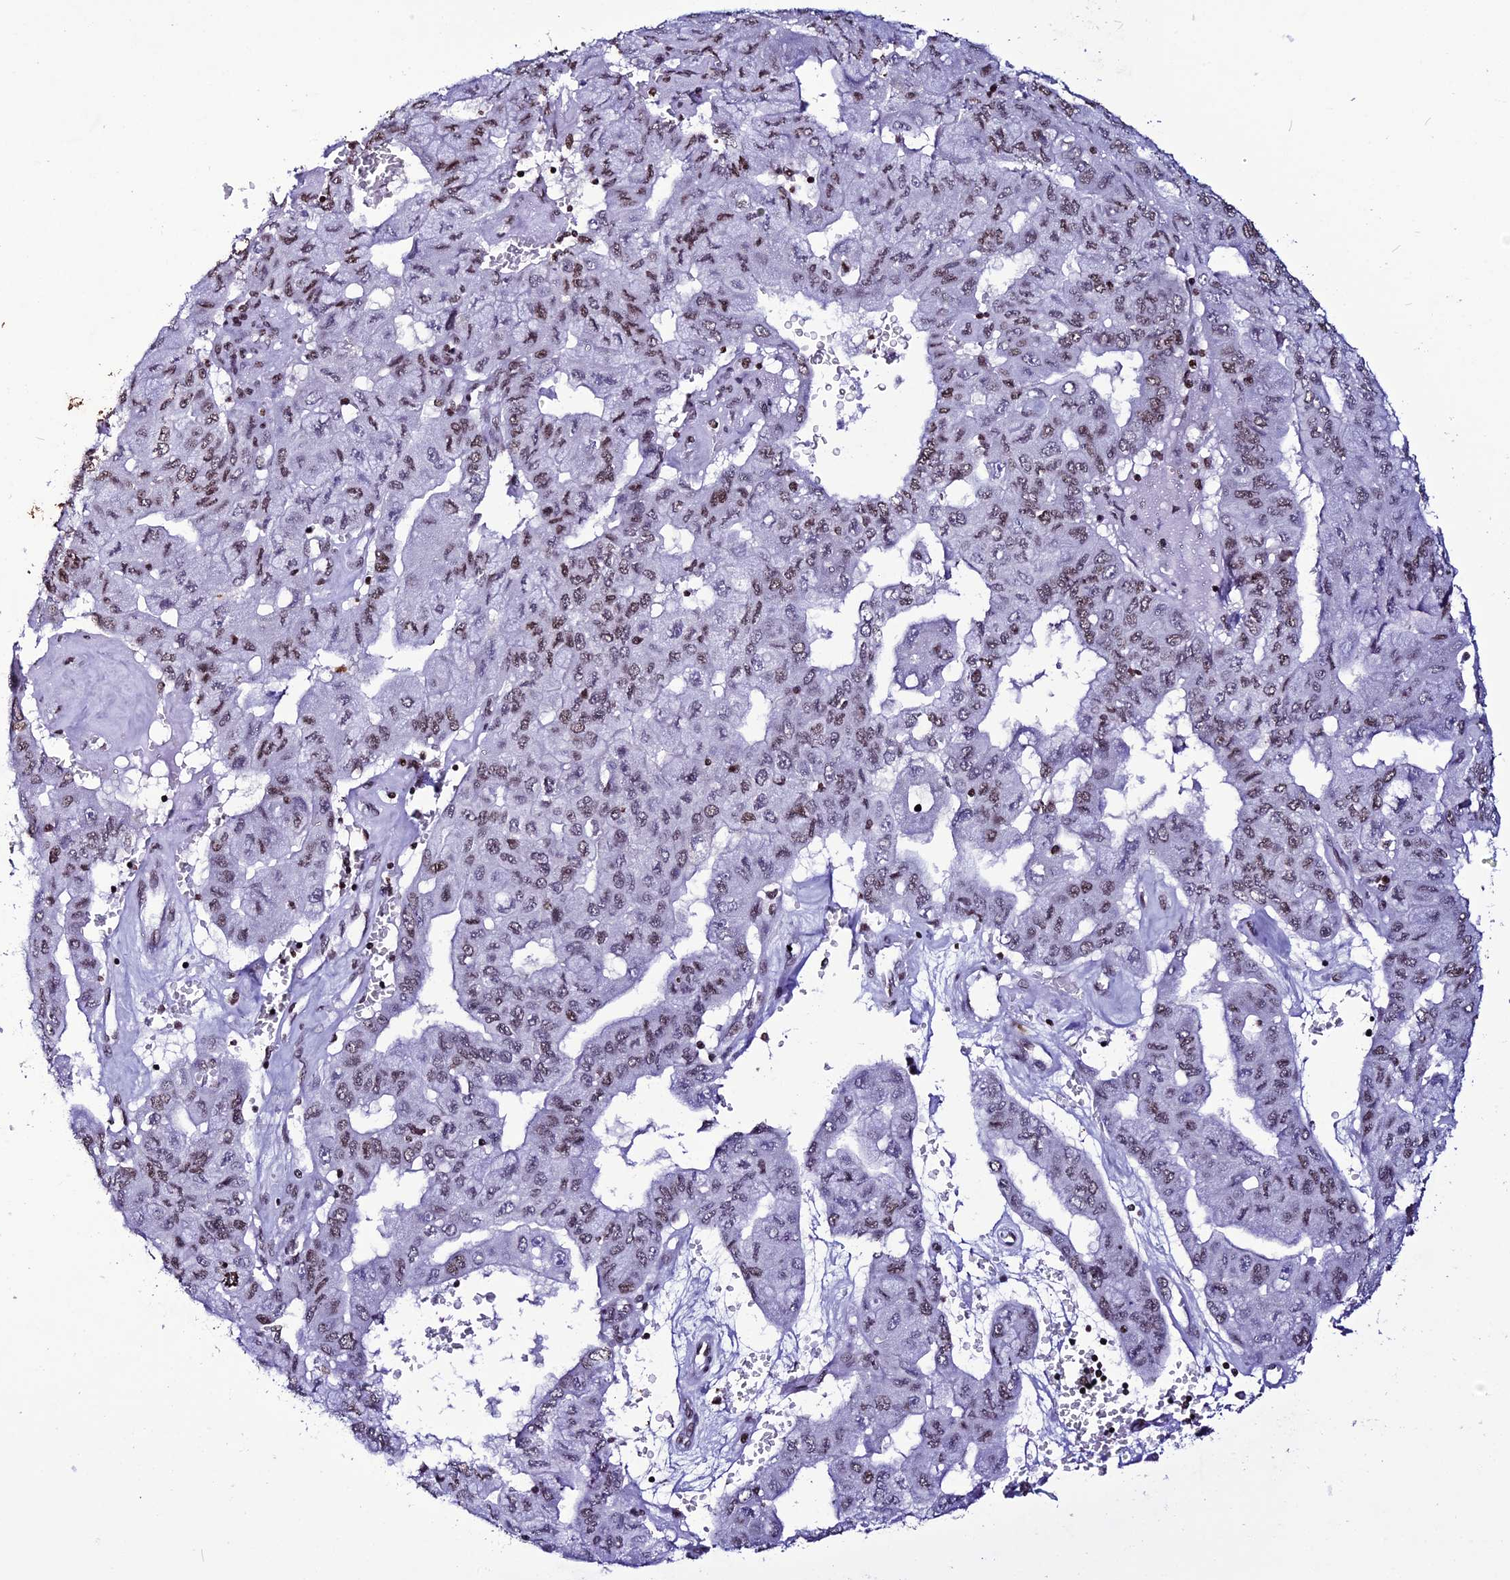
{"staining": {"intensity": "weak", "quantity": ">75%", "location": "nuclear"}, "tissue": "pancreatic cancer", "cell_type": "Tumor cells", "image_type": "cancer", "snomed": [{"axis": "morphology", "description": "Adenocarcinoma, NOS"}, {"axis": "topography", "description": "Pancreas"}], "caption": "High-power microscopy captured an immunohistochemistry photomicrograph of adenocarcinoma (pancreatic), revealing weak nuclear staining in about >75% of tumor cells.", "gene": "MACROH2A2", "patient": {"sex": "male", "age": 51}}